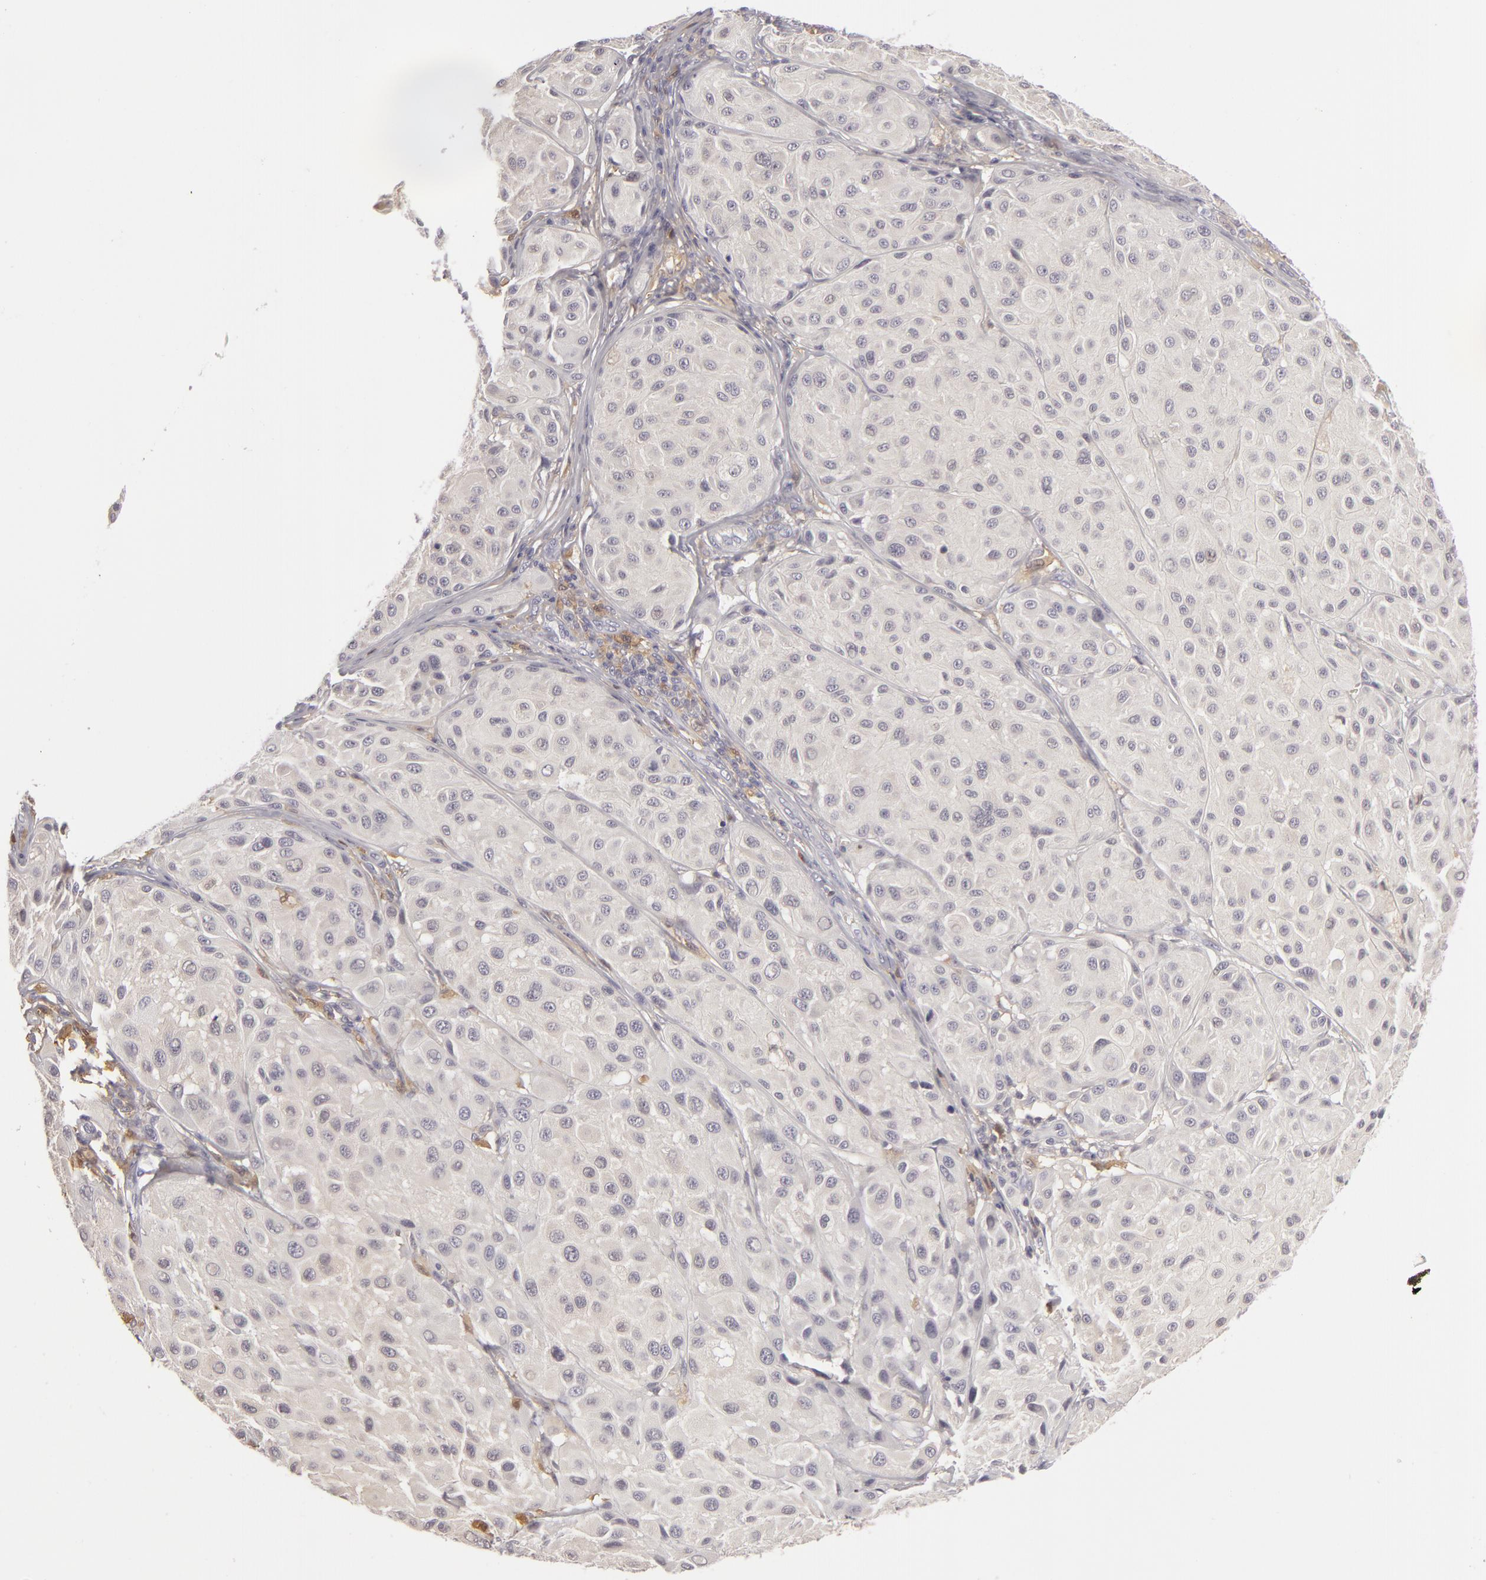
{"staining": {"intensity": "negative", "quantity": "none", "location": "none"}, "tissue": "melanoma", "cell_type": "Tumor cells", "image_type": "cancer", "snomed": [{"axis": "morphology", "description": "Malignant melanoma, NOS"}, {"axis": "topography", "description": "Skin"}], "caption": "Human malignant melanoma stained for a protein using immunohistochemistry (IHC) demonstrates no staining in tumor cells.", "gene": "GNPDA1", "patient": {"sex": "male", "age": 36}}